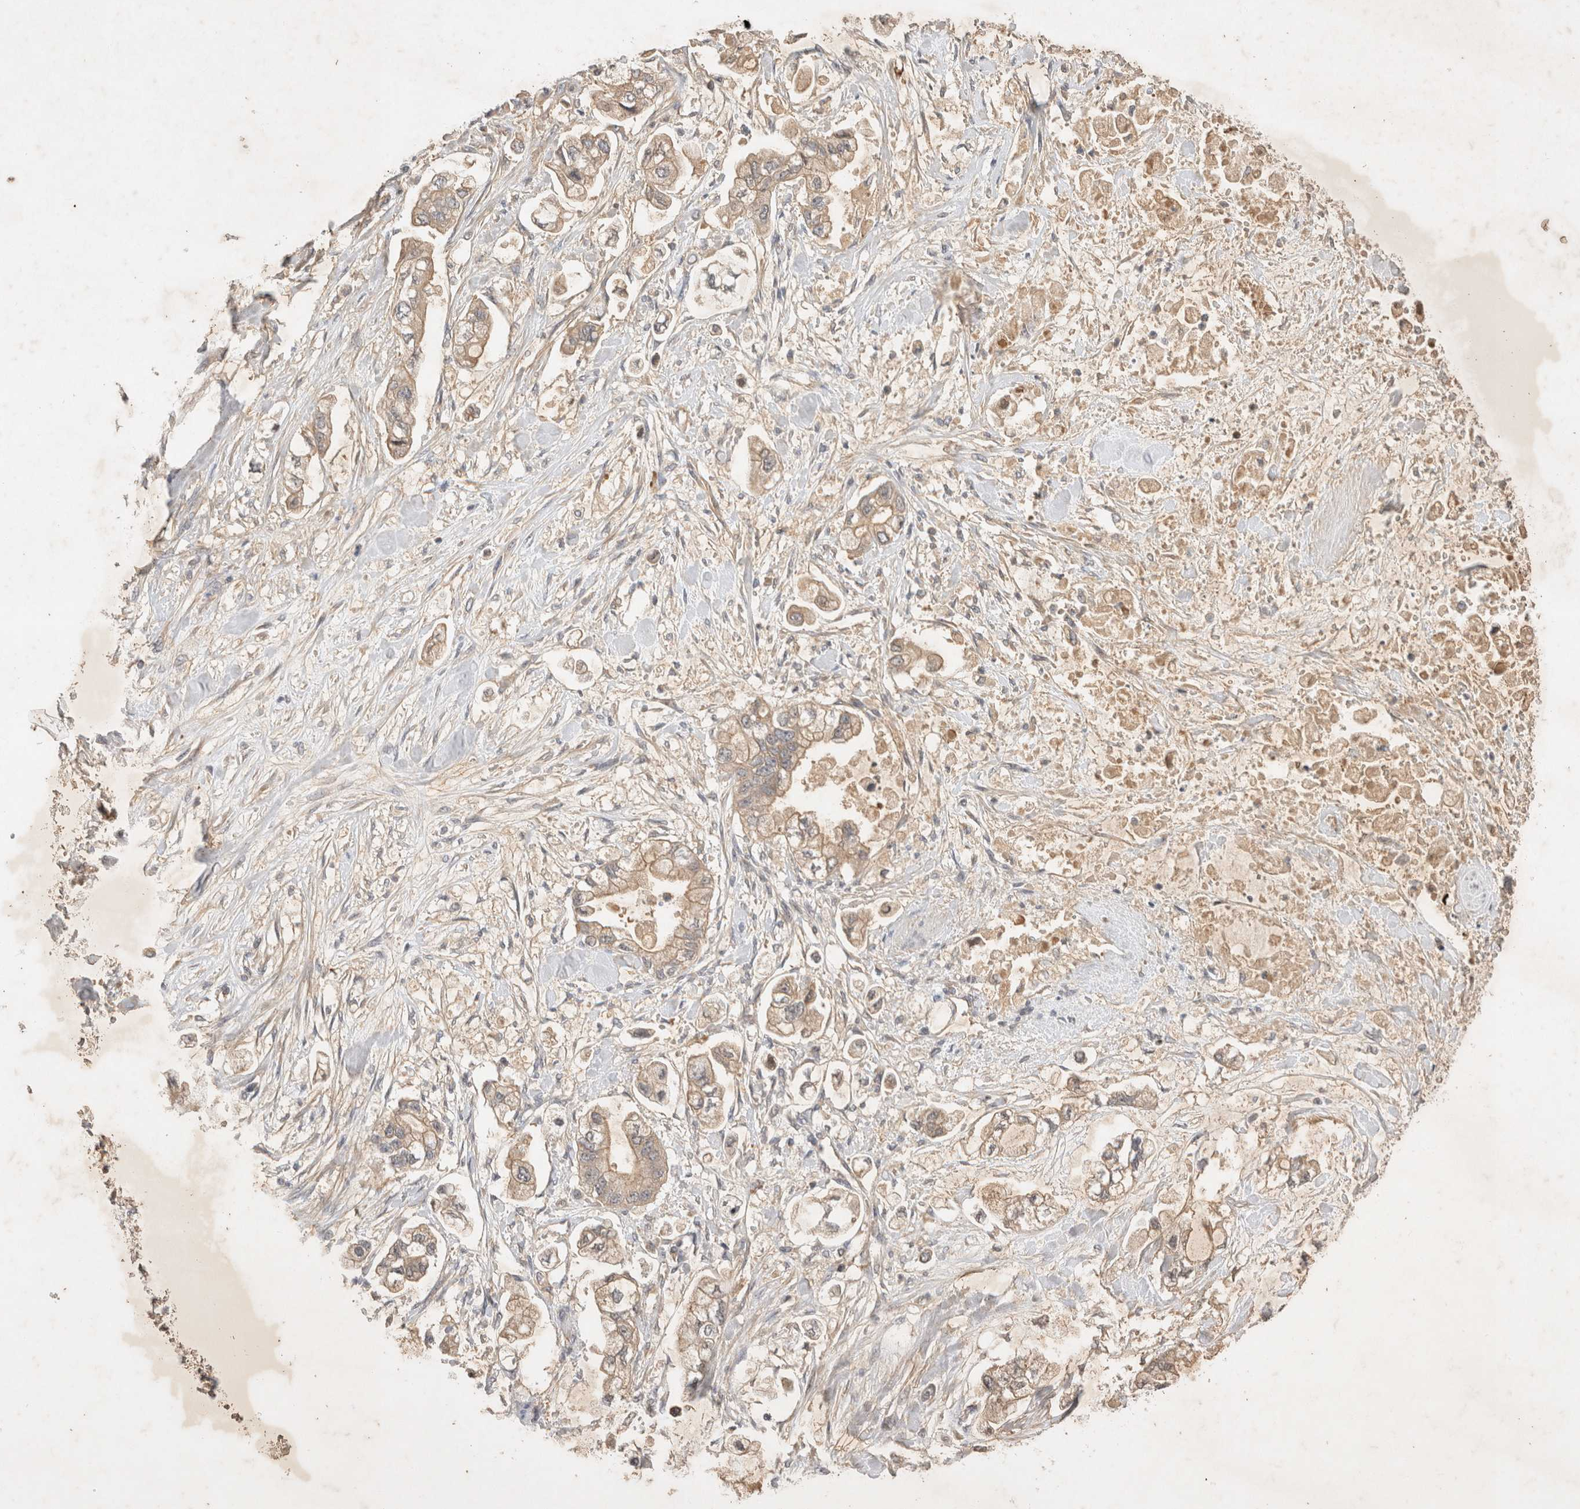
{"staining": {"intensity": "weak", "quantity": ">75%", "location": "cytoplasmic/membranous"}, "tissue": "stomach cancer", "cell_type": "Tumor cells", "image_type": "cancer", "snomed": [{"axis": "morphology", "description": "Normal tissue, NOS"}, {"axis": "morphology", "description": "Adenocarcinoma, NOS"}, {"axis": "topography", "description": "Stomach"}], "caption": "High-power microscopy captured an IHC micrograph of stomach cancer (adenocarcinoma), revealing weak cytoplasmic/membranous positivity in approximately >75% of tumor cells.", "gene": "YES1", "patient": {"sex": "male", "age": 62}}